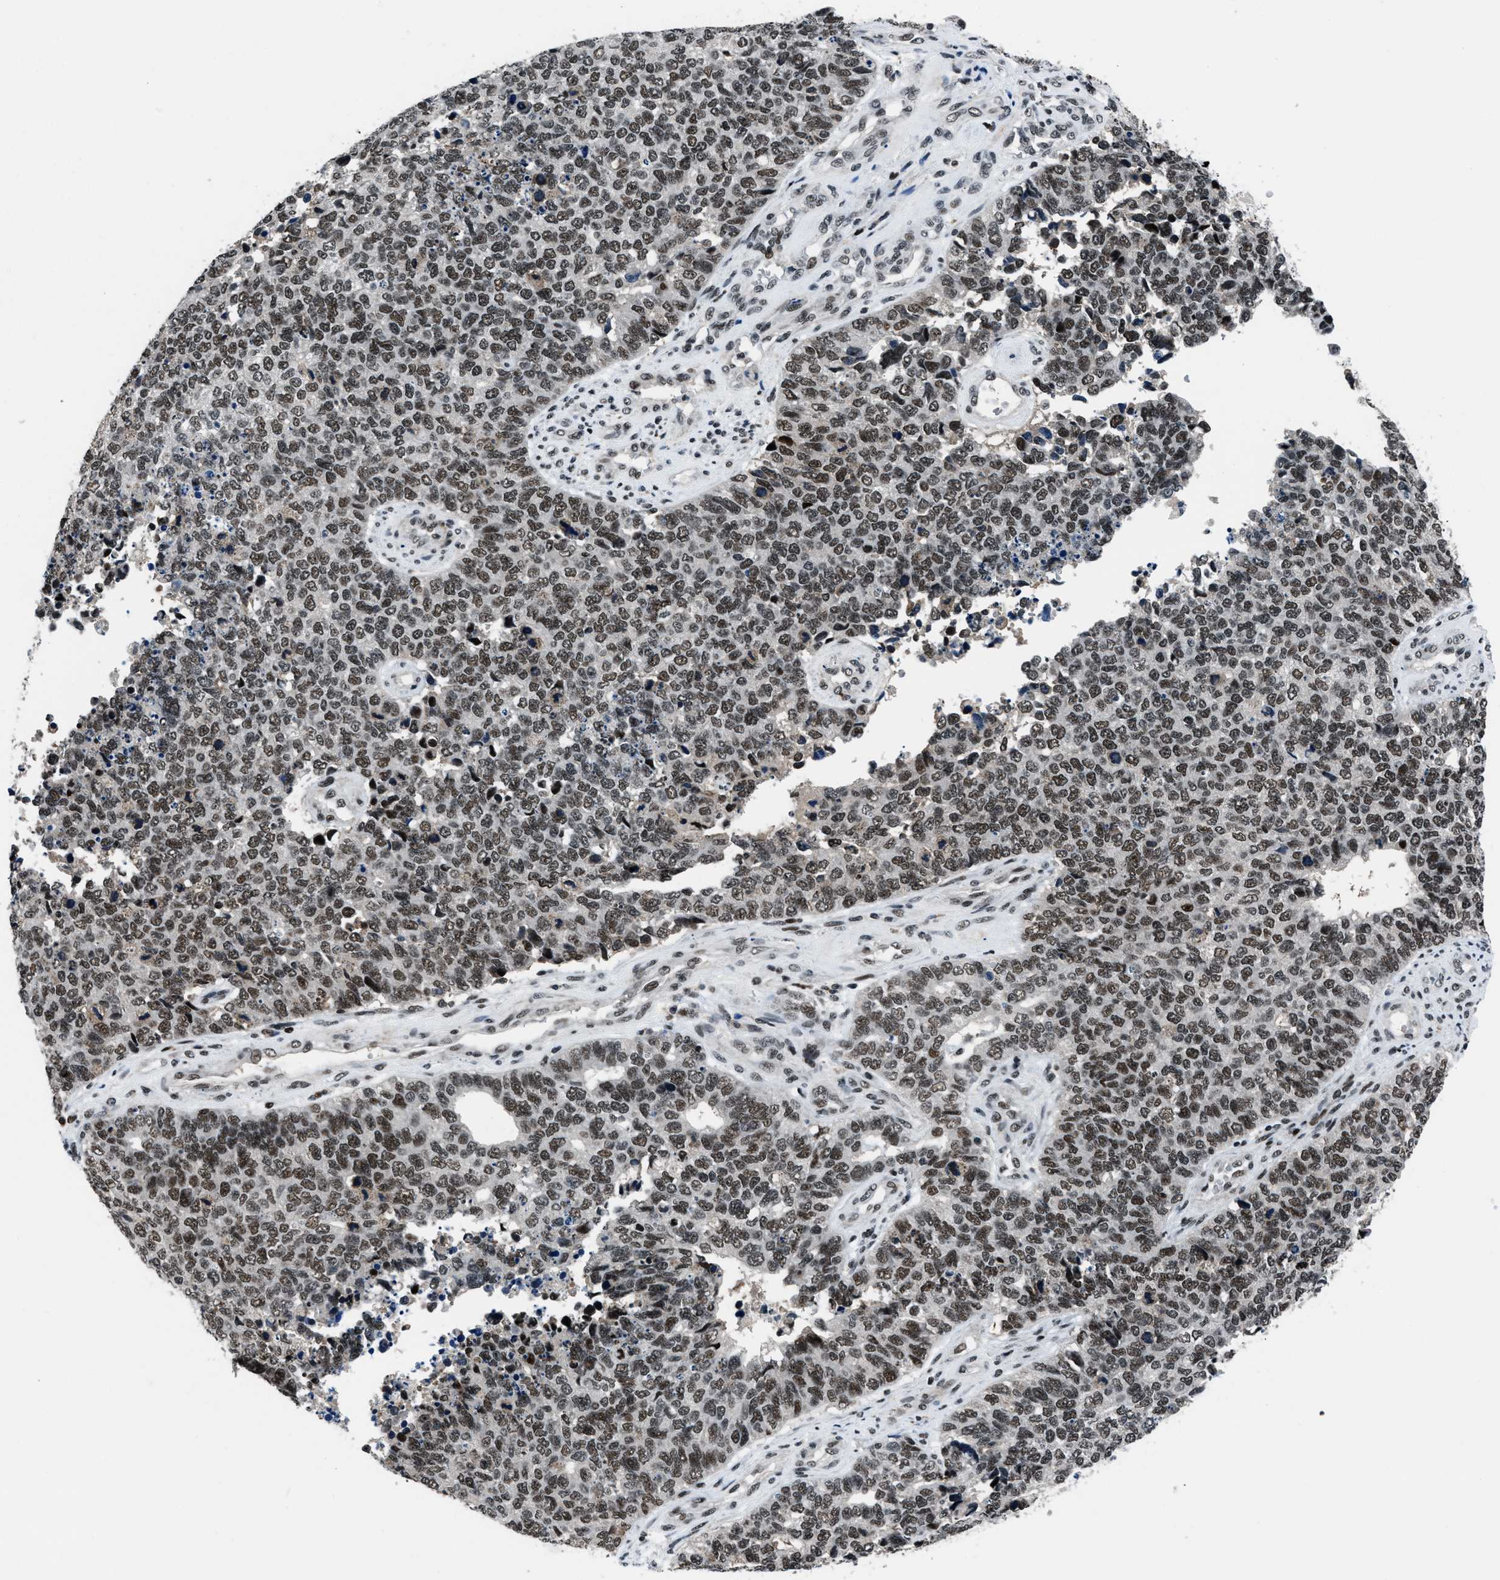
{"staining": {"intensity": "strong", "quantity": ">75%", "location": "nuclear"}, "tissue": "cervical cancer", "cell_type": "Tumor cells", "image_type": "cancer", "snomed": [{"axis": "morphology", "description": "Squamous cell carcinoma, NOS"}, {"axis": "topography", "description": "Cervix"}], "caption": "Cervical cancer tissue shows strong nuclear positivity in approximately >75% of tumor cells, visualized by immunohistochemistry.", "gene": "SMARCB1", "patient": {"sex": "female", "age": 63}}